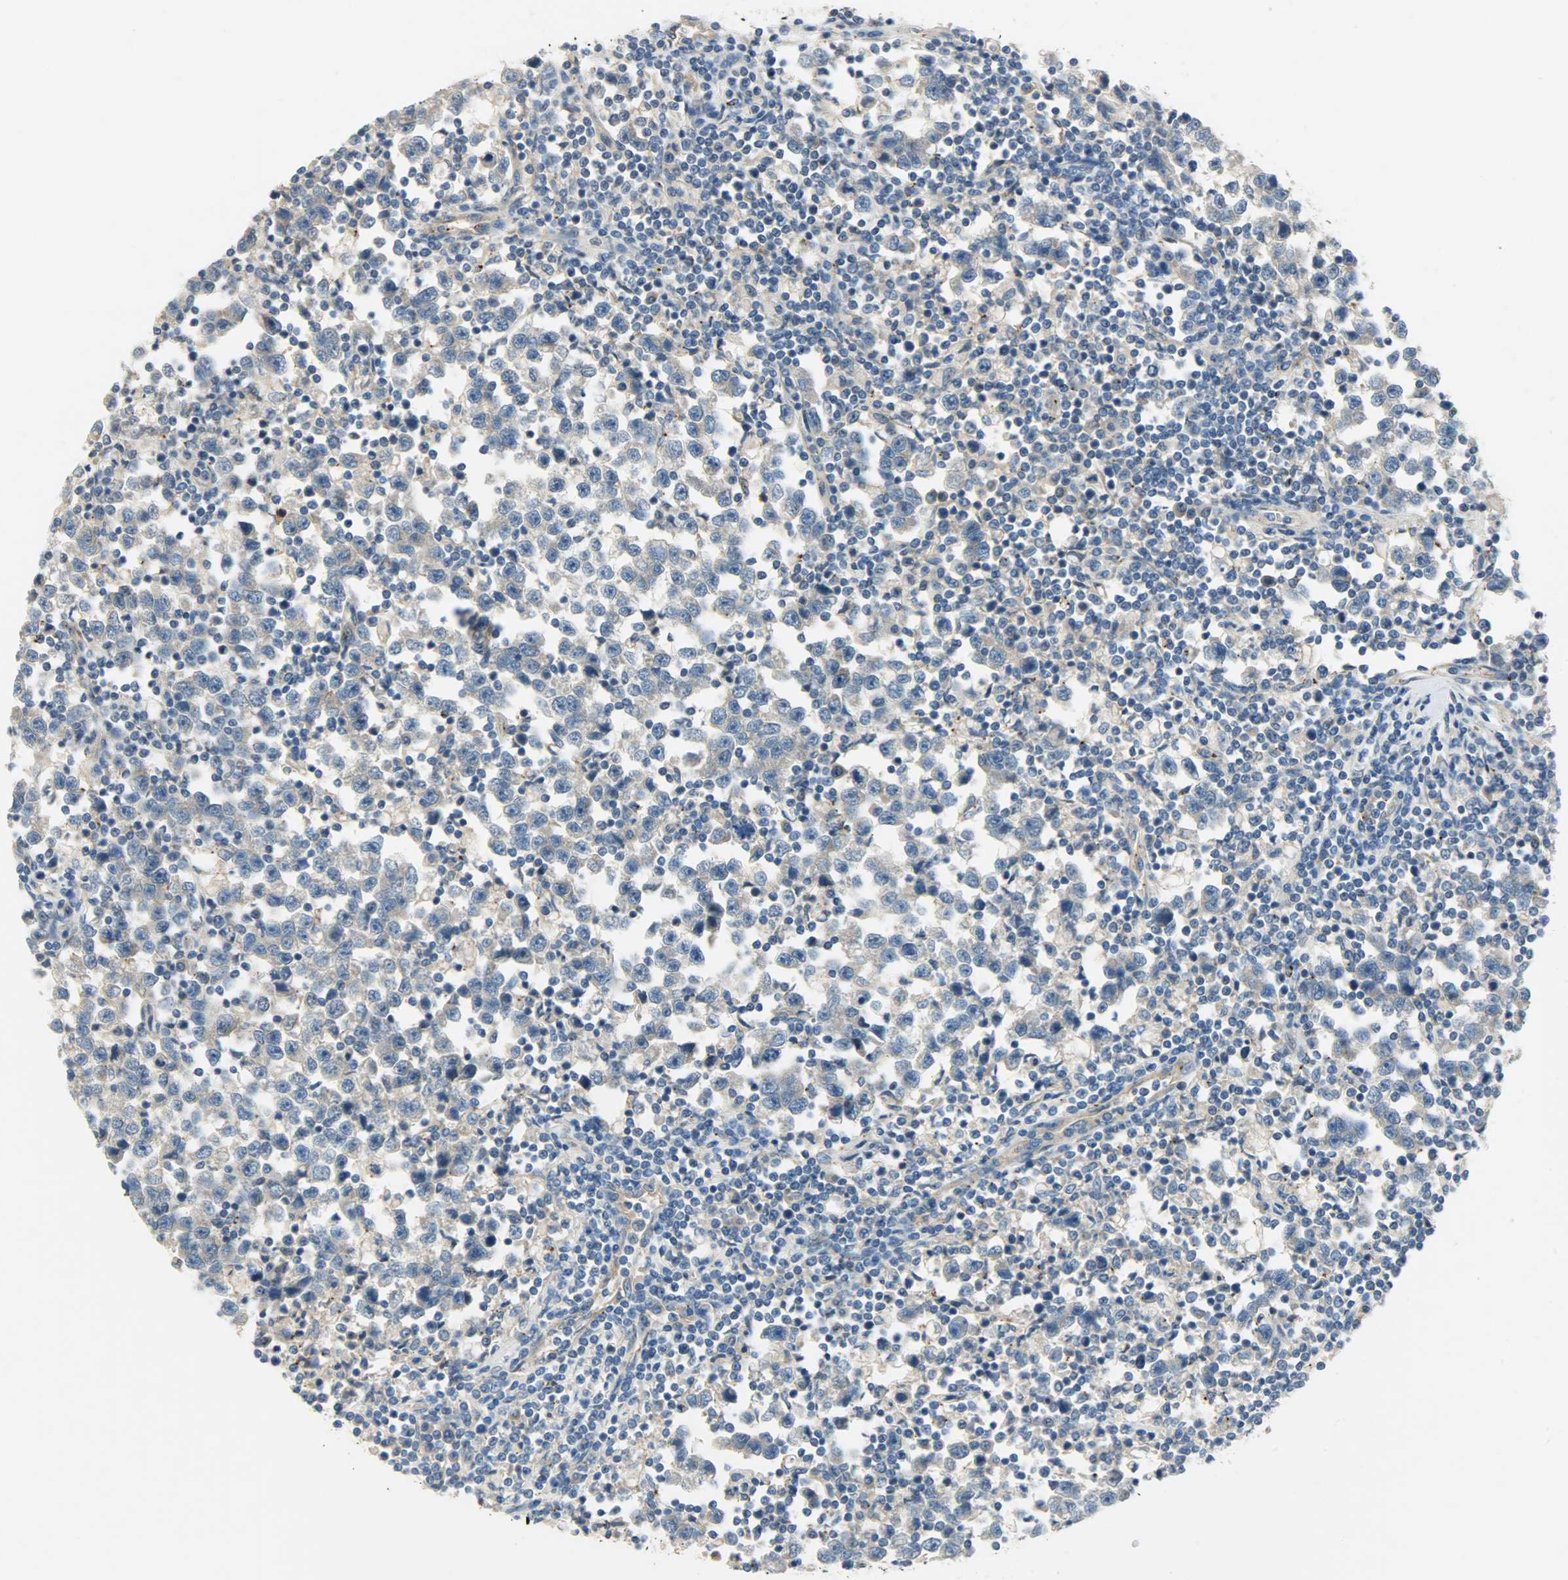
{"staining": {"intensity": "weak", "quantity": ">75%", "location": "cytoplasmic/membranous"}, "tissue": "testis cancer", "cell_type": "Tumor cells", "image_type": "cancer", "snomed": [{"axis": "morphology", "description": "Seminoma, NOS"}, {"axis": "topography", "description": "Testis"}], "caption": "There is low levels of weak cytoplasmic/membranous positivity in tumor cells of testis cancer, as demonstrated by immunohistochemical staining (brown color).", "gene": "KIAA1217", "patient": {"sex": "male", "age": 43}}